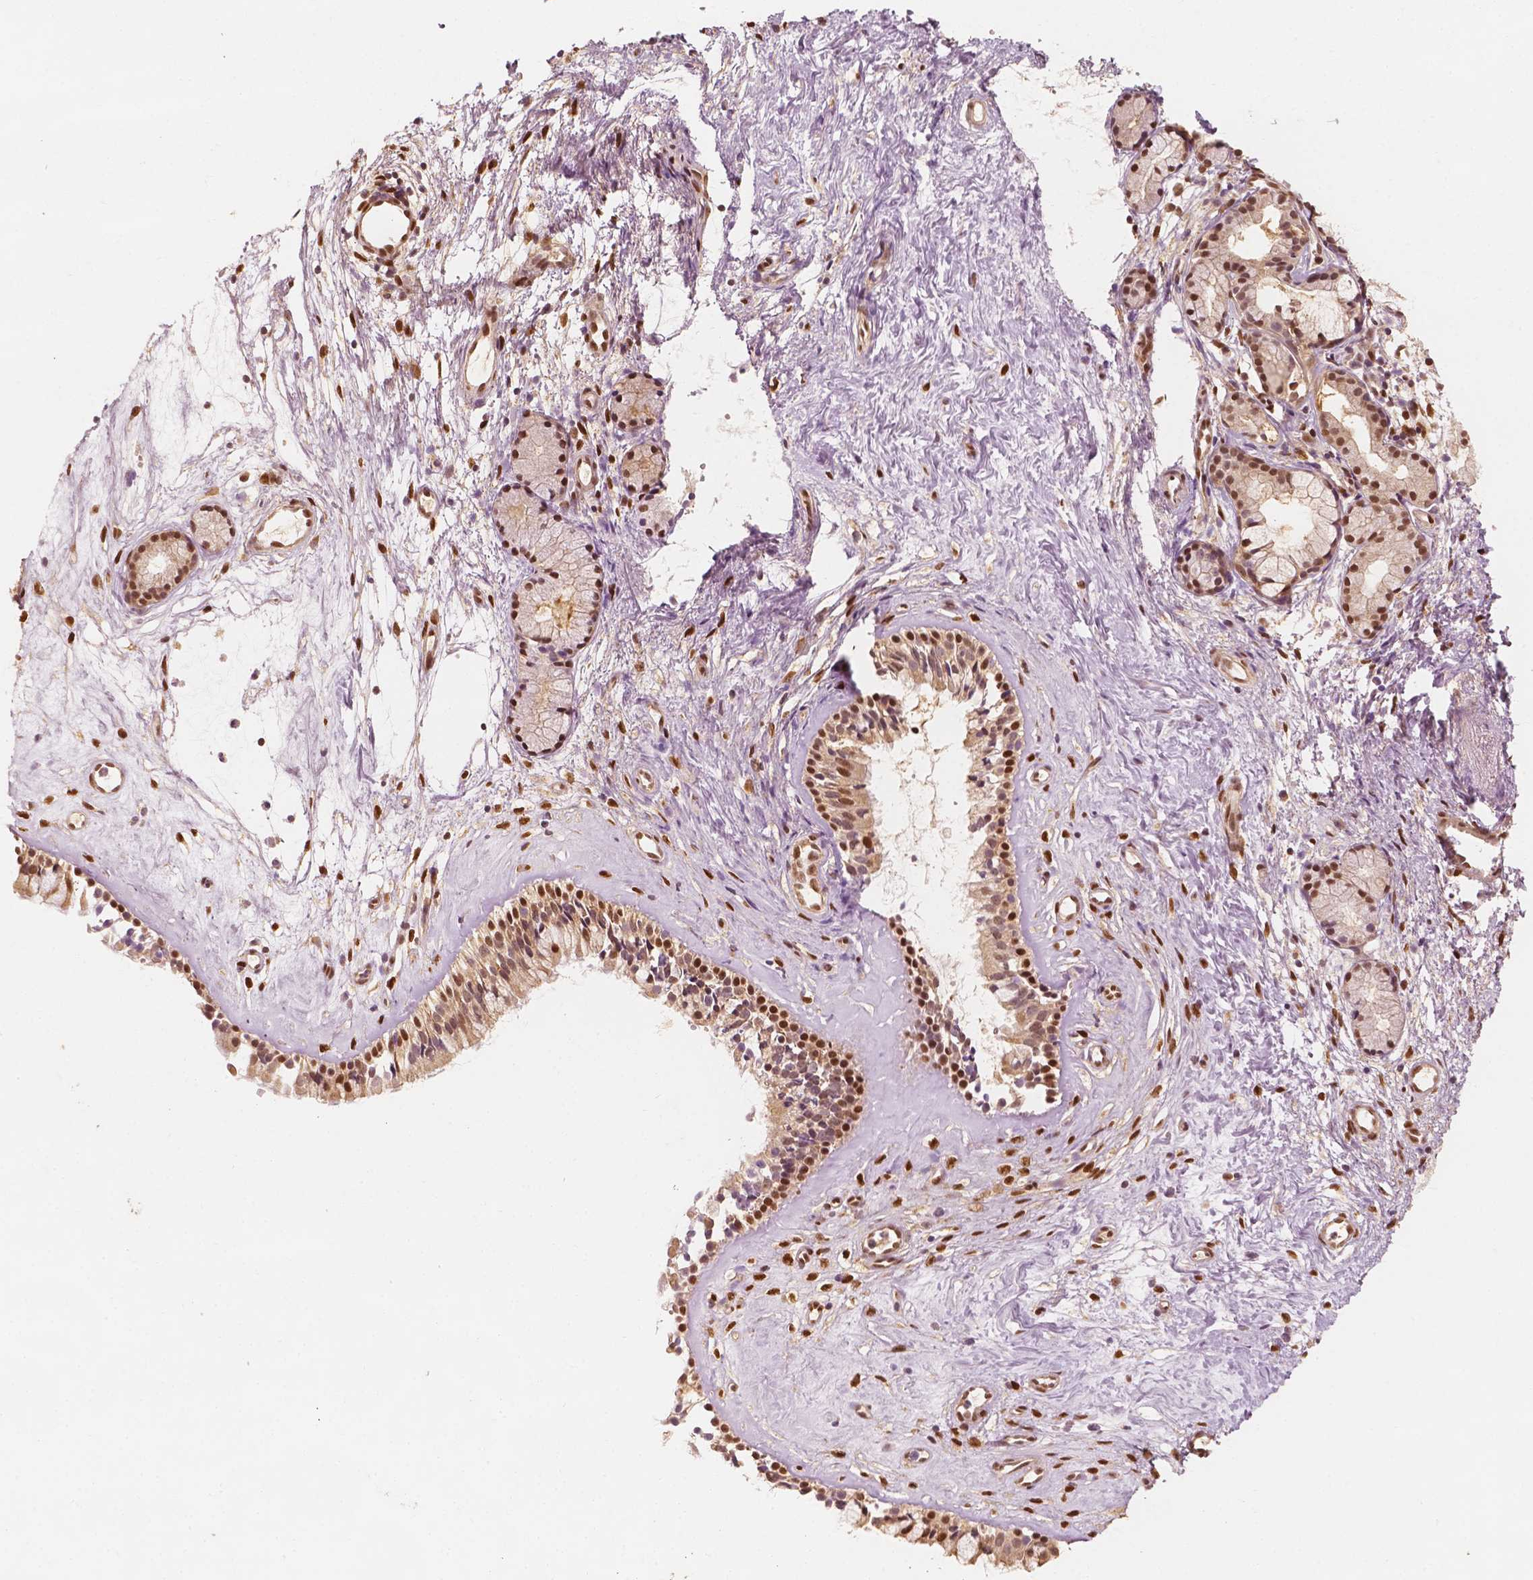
{"staining": {"intensity": "moderate", "quantity": "25%-75%", "location": "cytoplasmic/membranous,nuclear"}, "tissue": "nasopharynx", "cell_type": "Respiratory epithelial cells", "image_type": "normal", "snomed": [{"axis": "morphology", "description": "Normal tissue, NOS"}, {"axis": "topography", "description": "Nasopharynx"}], "caption": "Normal nasopharynx was stained to show a protein in brown. There is medium levels of moderate cytoplasmic/membranous,nuclear positivity in approximately 25%-75% of respiratory epithelial cells.", "gene": "TBC1D17", "patient": {"sex": "female", "age": 52}}